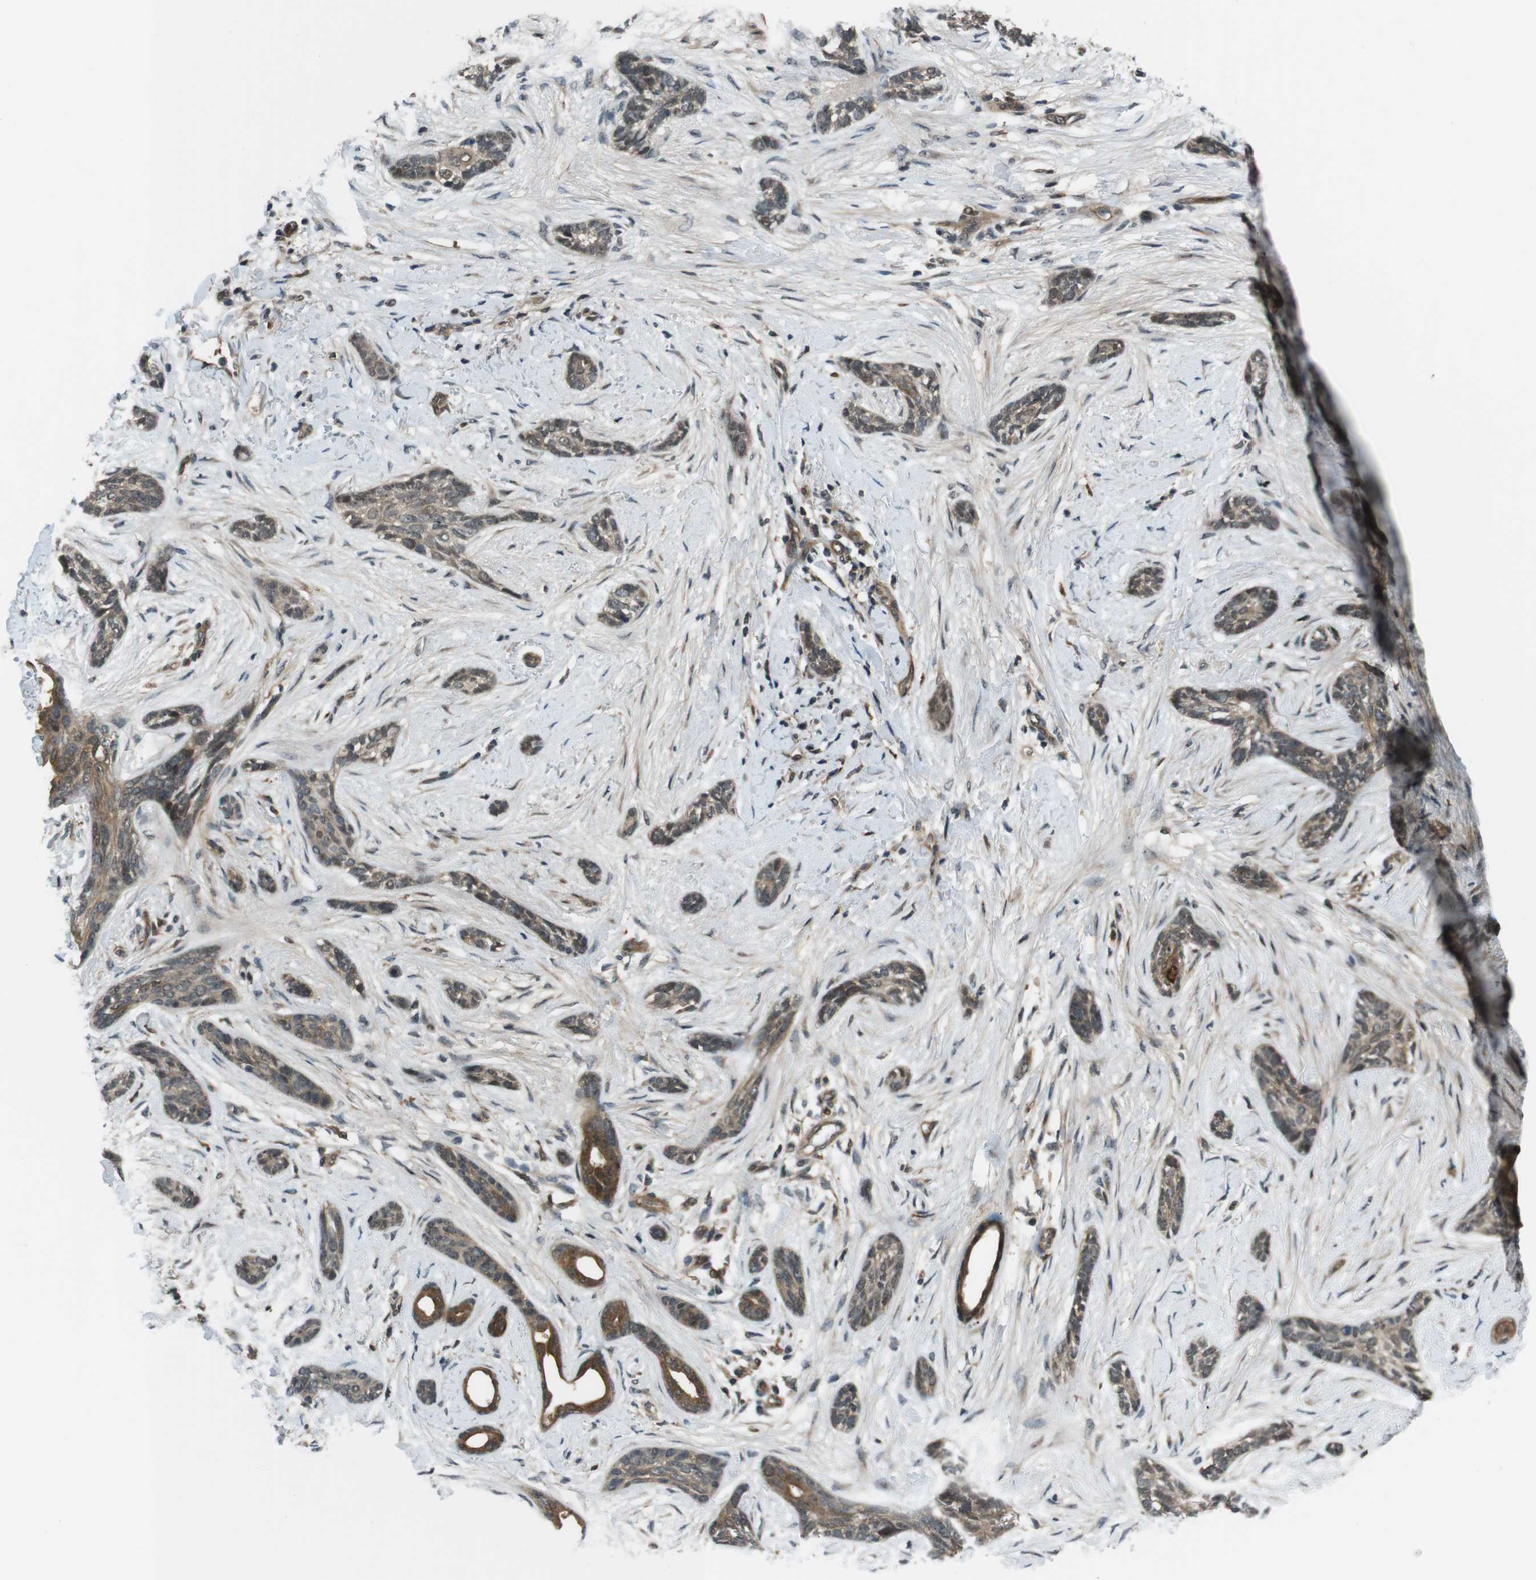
{"staining": {"intensity": "moderate", "quantity": "25%-75%", "location": "cytoplasmic/membranous,nuclear"}, "tissue": "skin cancer", "cell_type": "Tumor cells", "image_type": "cancer", "snomed": [{"axis": "morphology", "description": "Basal cell carcinoma"}, {"axis": "morphology", "description": "Adnexal tumor, benign"}, {"axis": "topography", "description": "Skin"}], "caption": "There is medium levels of moderate cytoplasmic/membranous and nuclear staining in tumor cells of skin benign adnexal tumor, as demonstrated by immunohistochemical staining (brown color).", "gene": "TIAM2", "patient": {"sex": "female", "age": 42}}